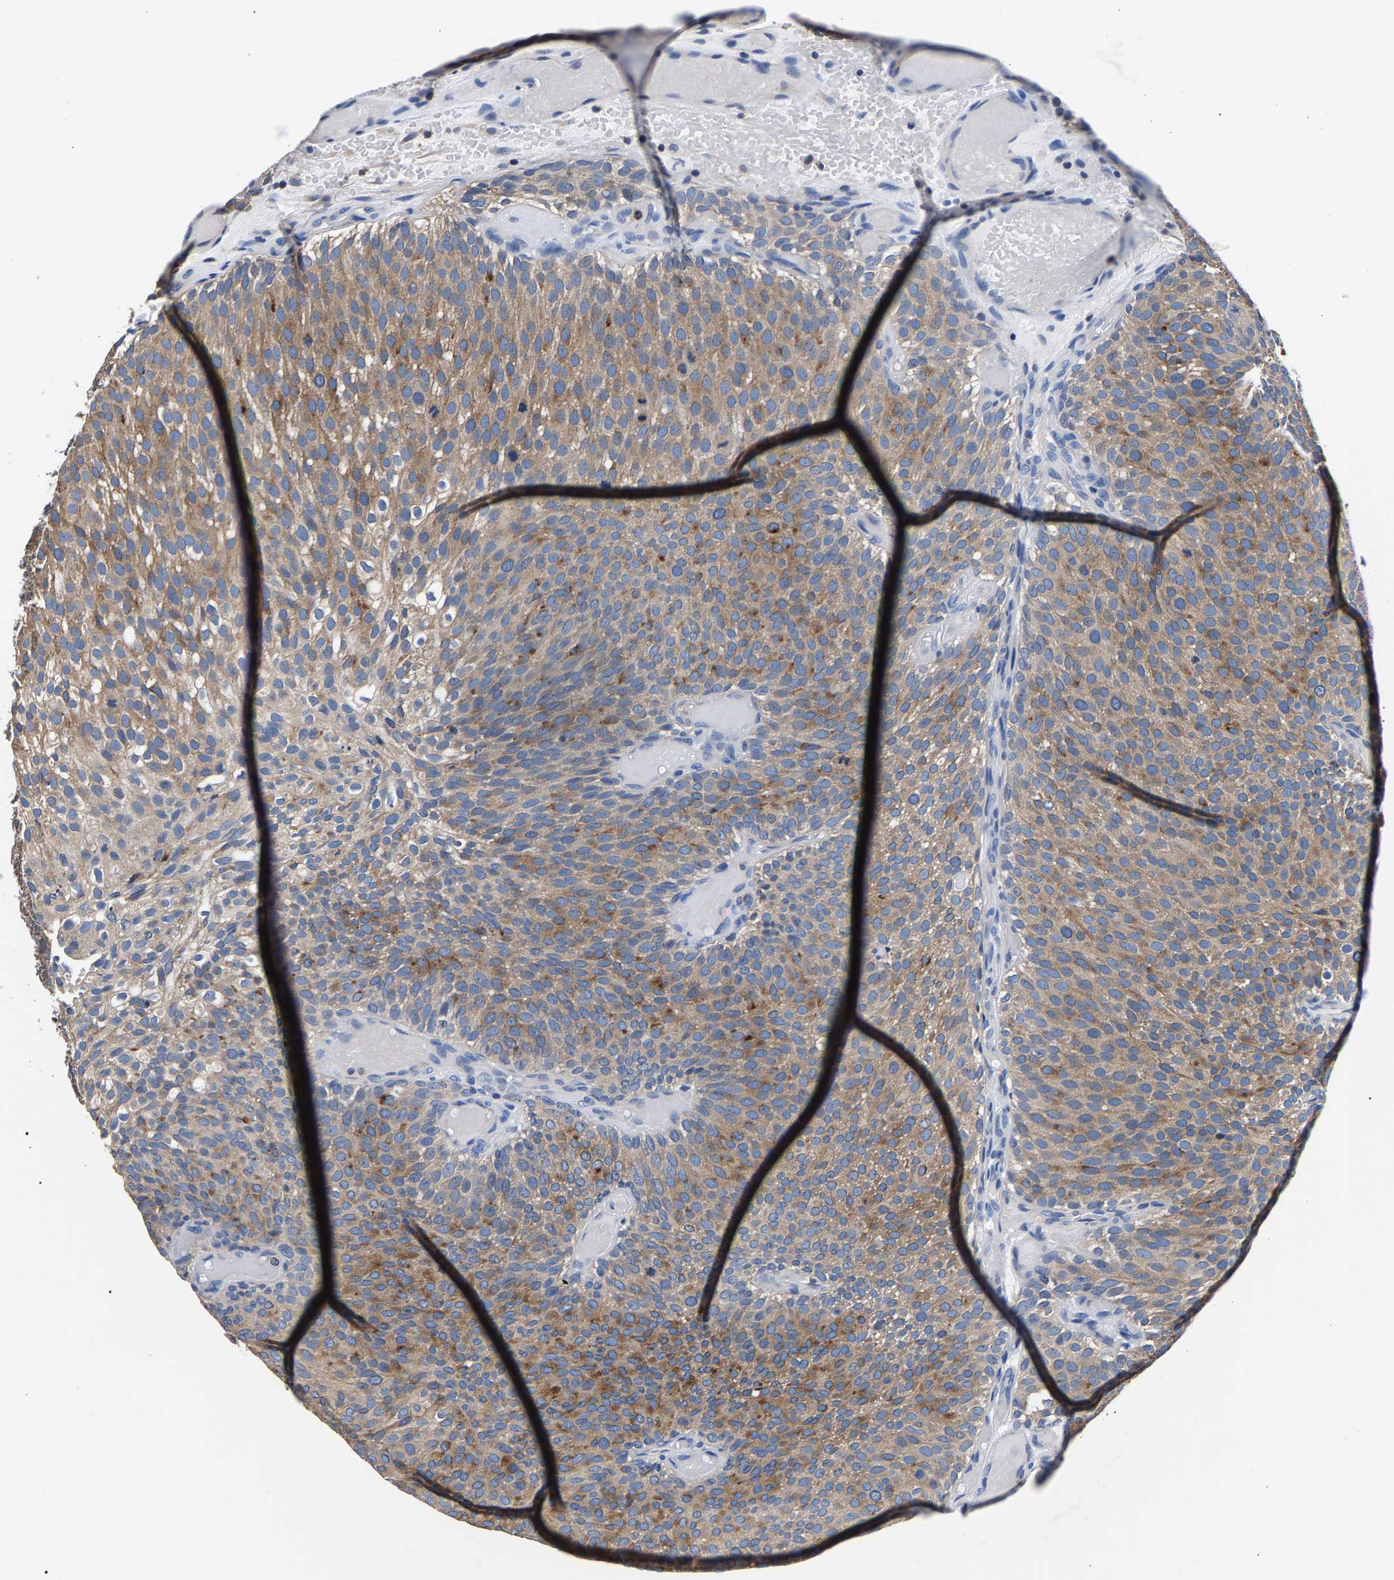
{"staining": {"intensity": "moderate", "quantity": ">75%", "location": "cytoplasmic/membranous"}, "tissue": "urothelial cancer", "cell_type": "Tumor cells", "image_type": "cancer", "snomed": [{"axis": "morphology", "description": "Urothelial carcinoma, Low grade"}, {"axis": "topography", "description": "Urinary bladder"}], "caption": "Protein staining of urothelial carcinoma (low-grade) tissue displays moderate cytoplasmic/membranous positivity in approximately >75% of tumor cells. Using DAB (3,3'-diaminobenzidine) (brown) and hematoxylin (blue) stains, captured at high magnification using brightfield microscopy.", "gene": "PHF24", "patient": {"sex": "male", "age": 78}}